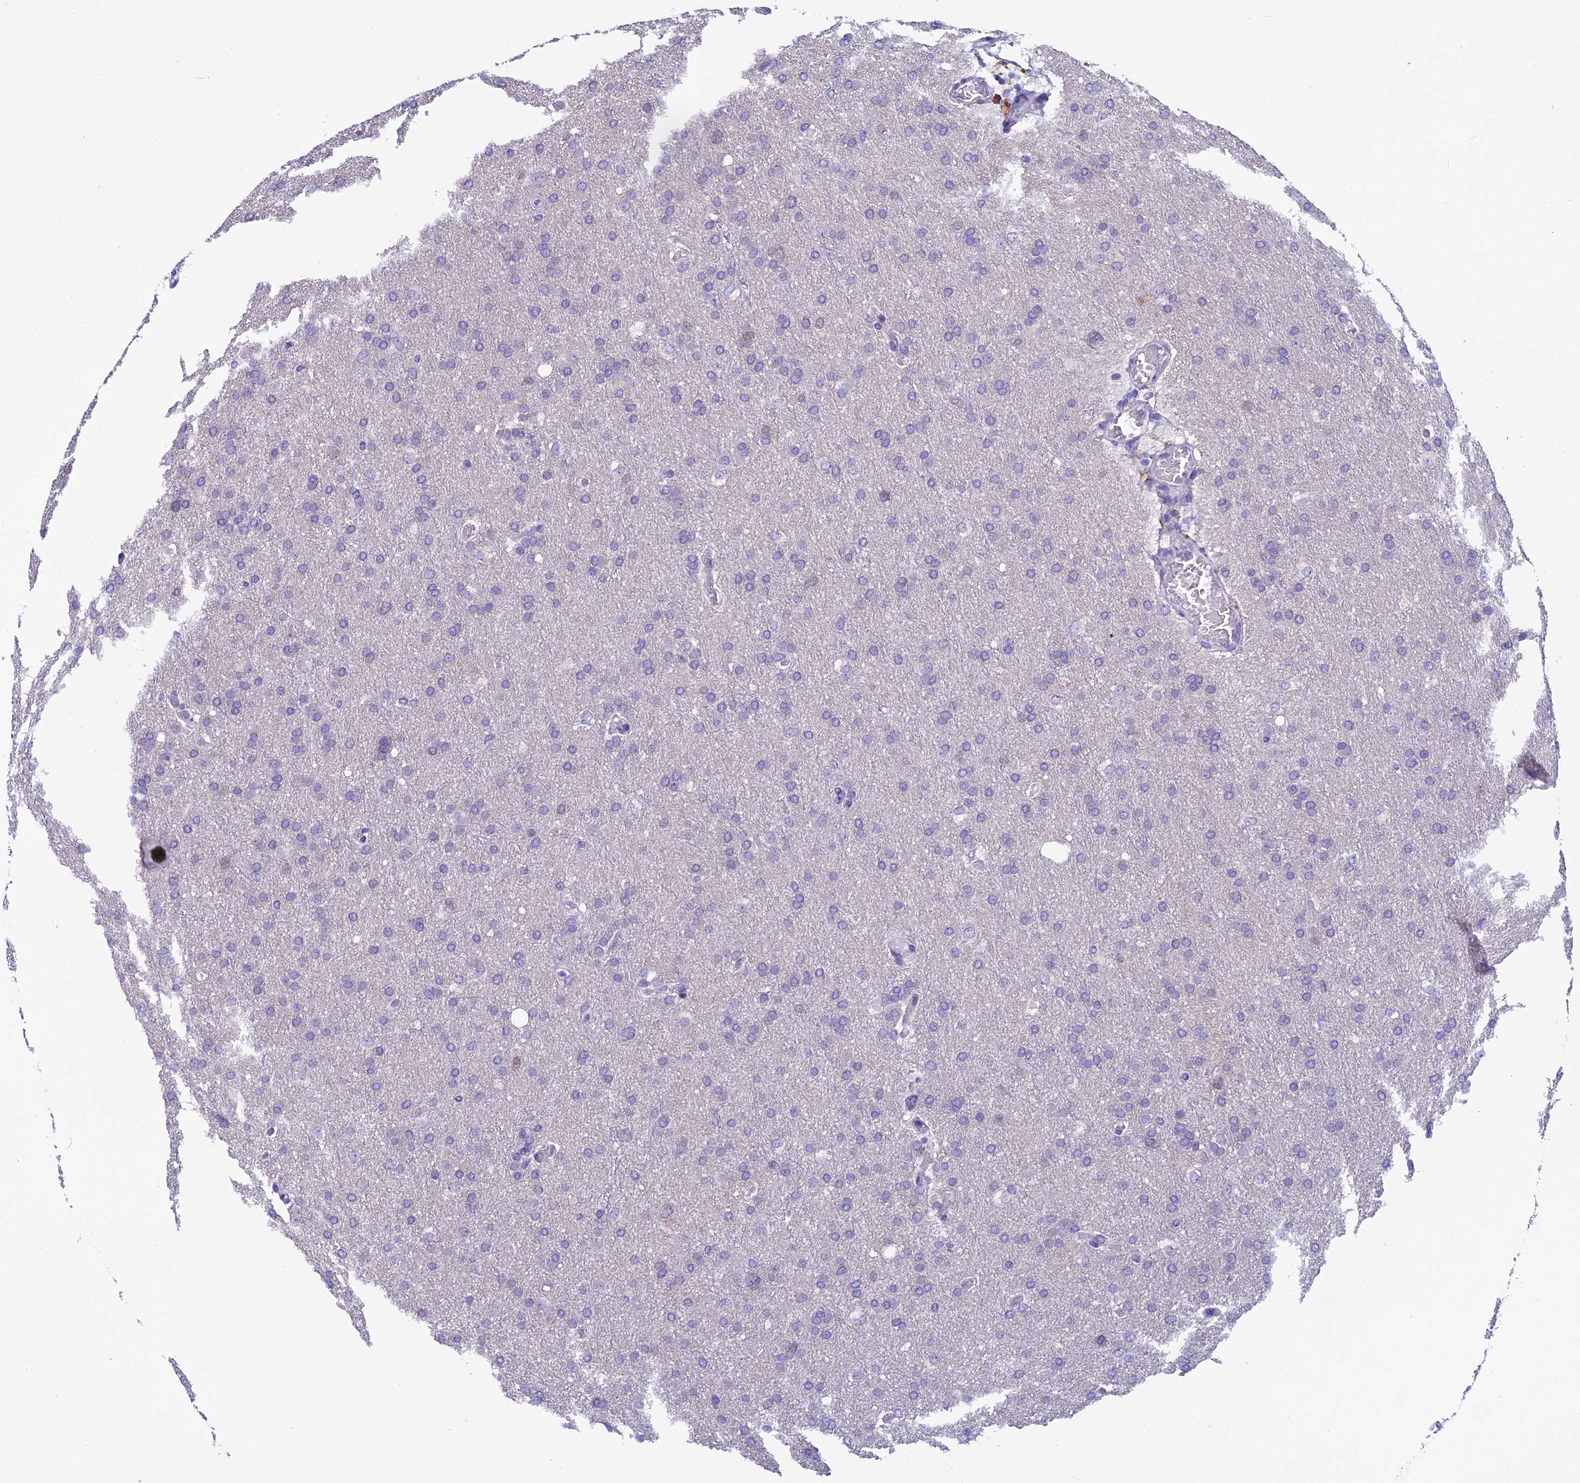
{"staining": {"intensity": "negative", "quantity": "none", "location": "none"}, "tissue": "glioma", "cell_type": "Tumor cells", "image_type": "cancer", "snomed": [{"axis": "morphology", "description": "Glioma, malignant, High grade"}, {"axis": "topography", "description": "Cerebral cortex"}], "caption": "High magnification brightfield microscopy of high-grade glioma (malignant) stained with DAB (3,3'-diaminobenzidine) (brown) and counterstained with hematoxylin (blue): tumor cells show no significant staining.", "gene": "ZNF317", "patient": {"sex": "female", "age": 36}}